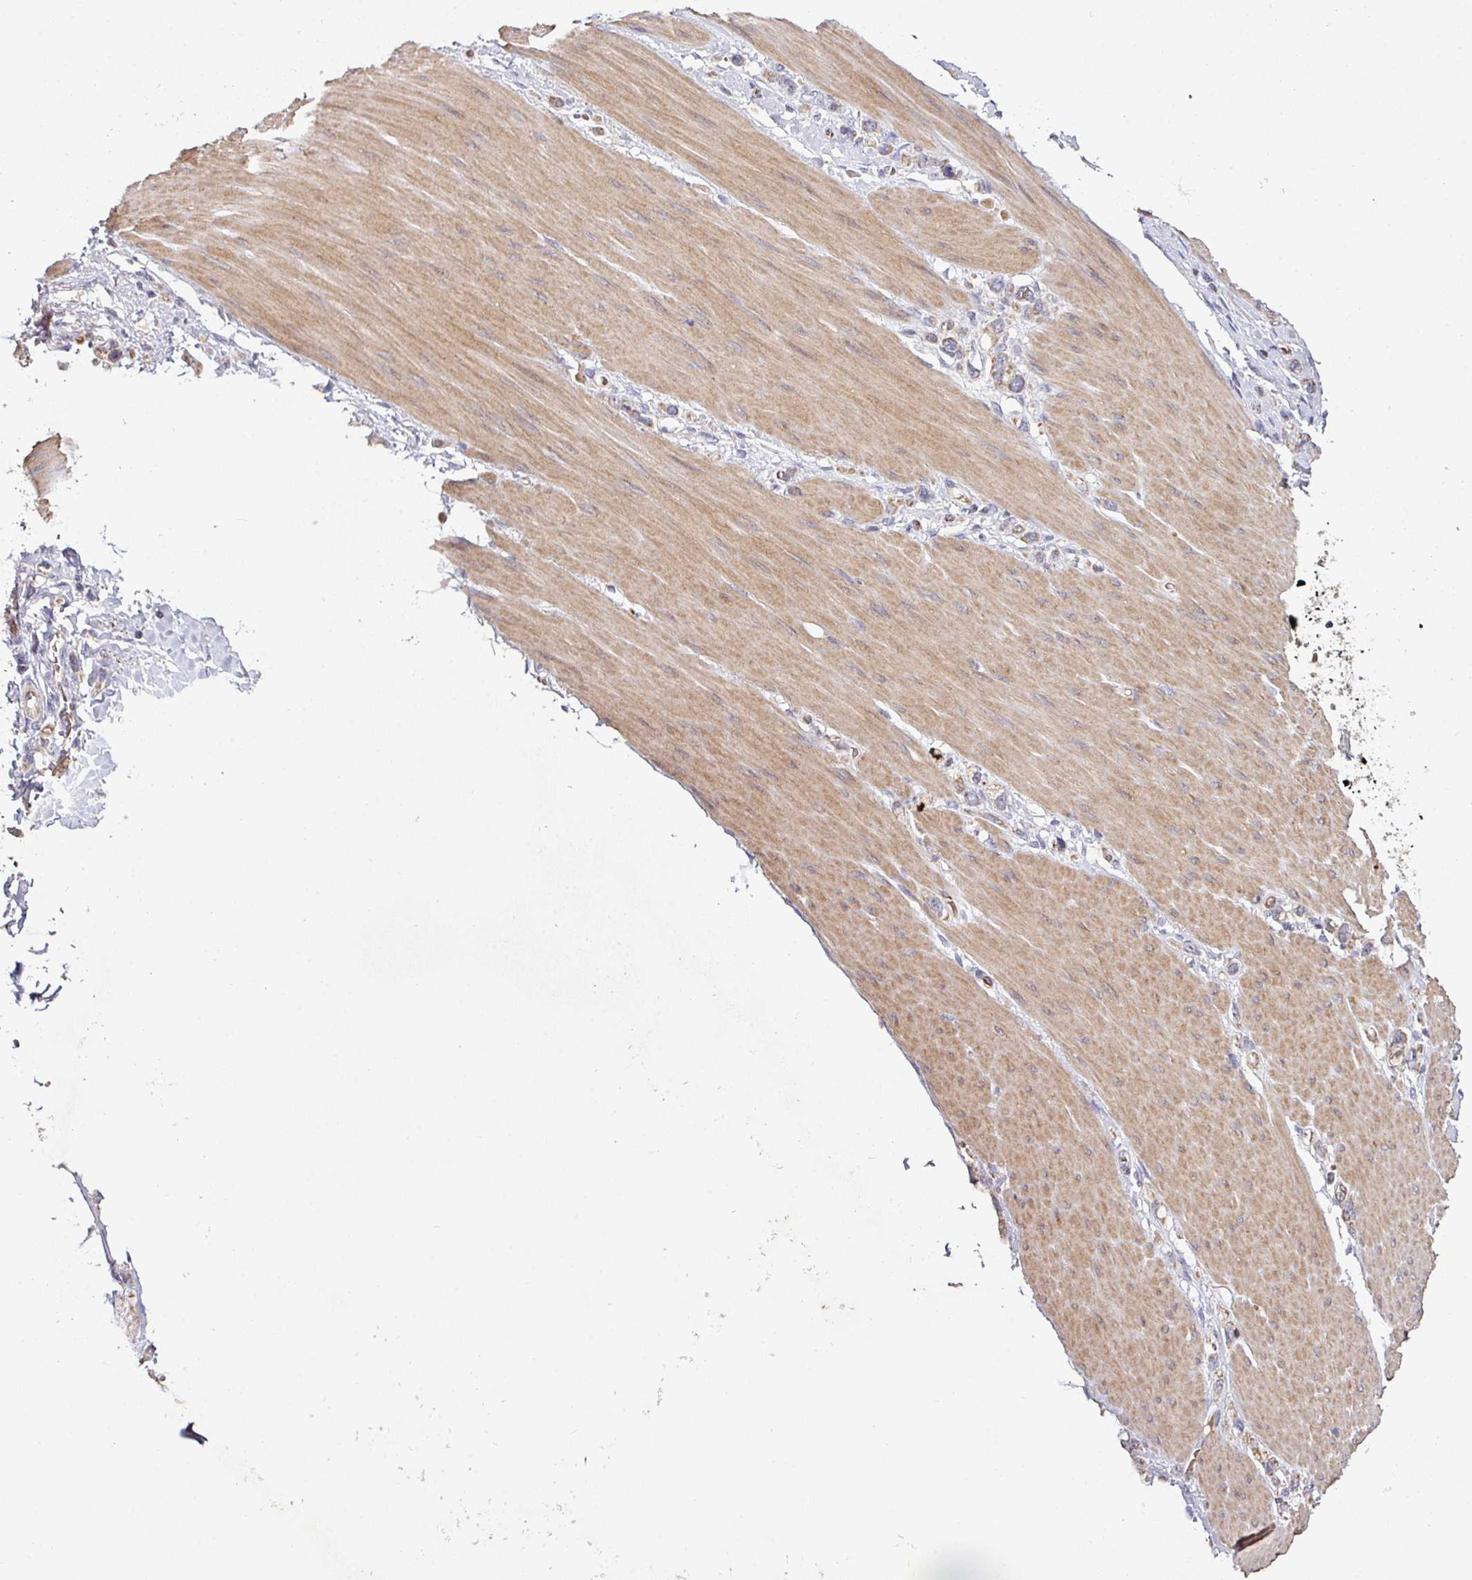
{"staining": {"intensity": "negative", "quantity": "none", "location": "none"}, "tissue": "stomach cancer", "cell_type": "Tumor cells", "image_type": "cancer", "snomed": [{"axis": "morphology", "description": "Adenocarcinoma, NOS"}, {"axis": "topography", "description": "Stomach"}], "caption": "Tumor cells are negative for brown protein staining in stomach cancer.", "gene": "RPL23A", "patient": {"sex": "female", "age": 65}}